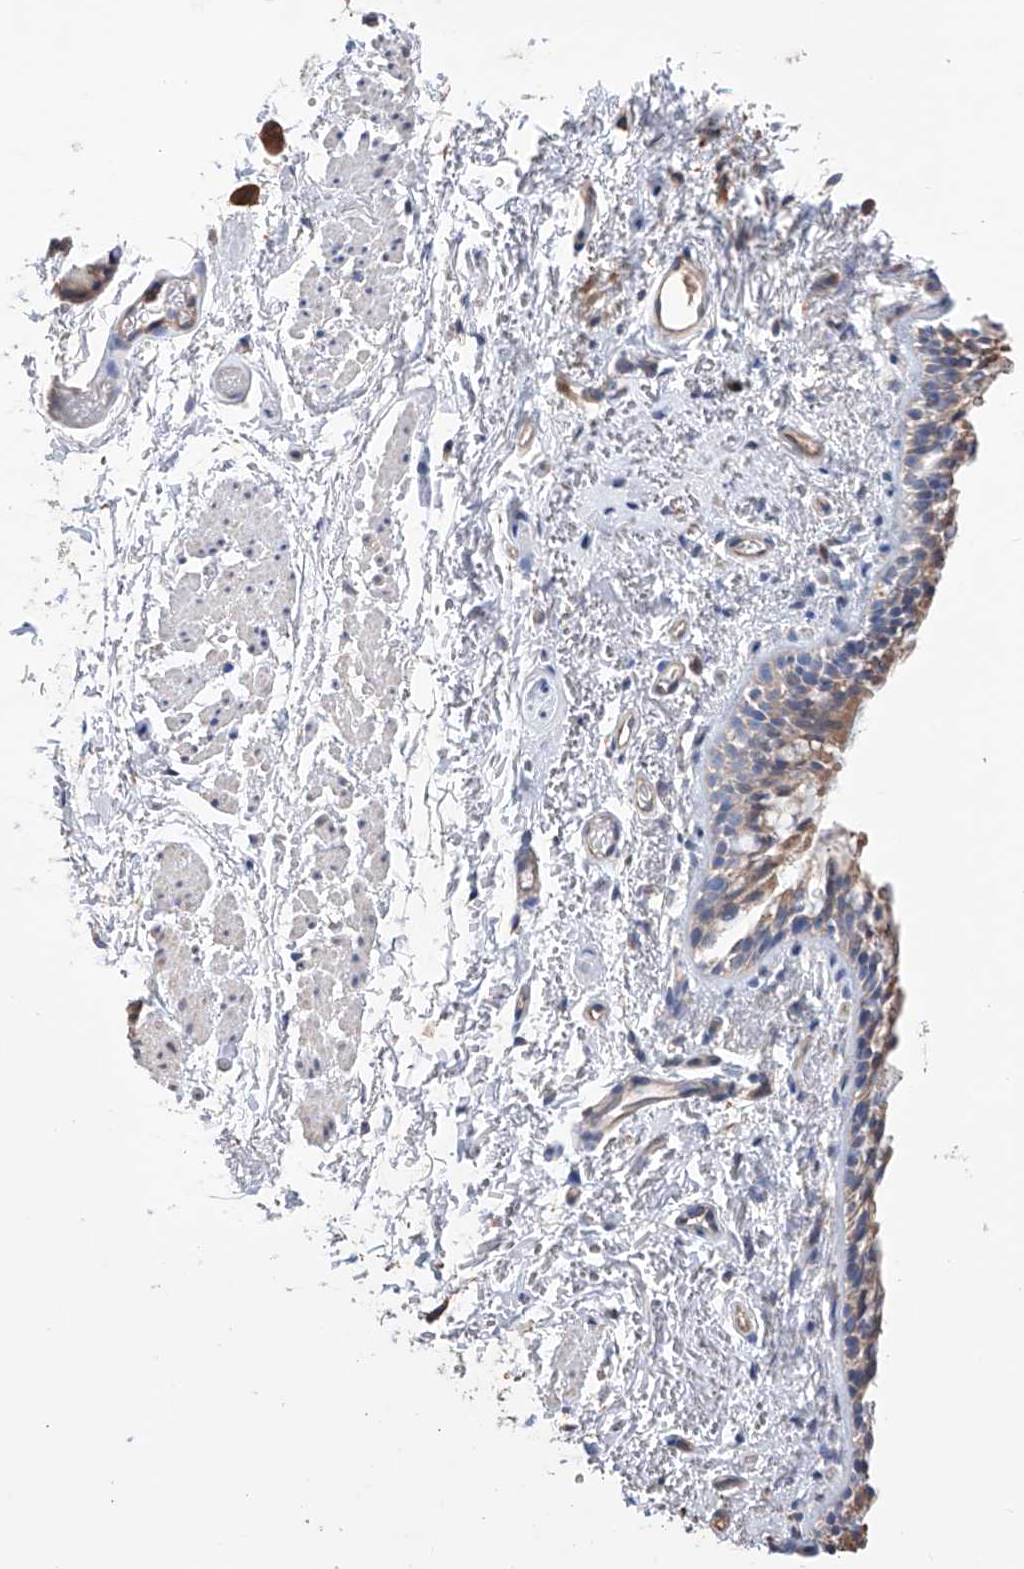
{"staining": {"intensity": "moderate", "quantity": "25%-75%", "location": "cytoplasmic/membranous"}, "tissue": "bronchus", "cell_type": "Respiratory epithelial cells", "image_type": "normal", "snomed": [{"axis": "morphology", "description": "Normal tissue, NOS"}, {"axis": "topography", "description": "Cartilage tissue"}, {"axis": "topography", "description": "Bronchus"}], "caption": "An immunohistochemistry photomicrograph of unremarkable tissue is shown. Protein staining in brown highlights moderate cytoplasmic/membranous positivity in bronchus within respiratory epithelial cells. Nuclei are stained in blue.", "gene": "AFG1L", "patient": {"sex": "female", "age": 73}}